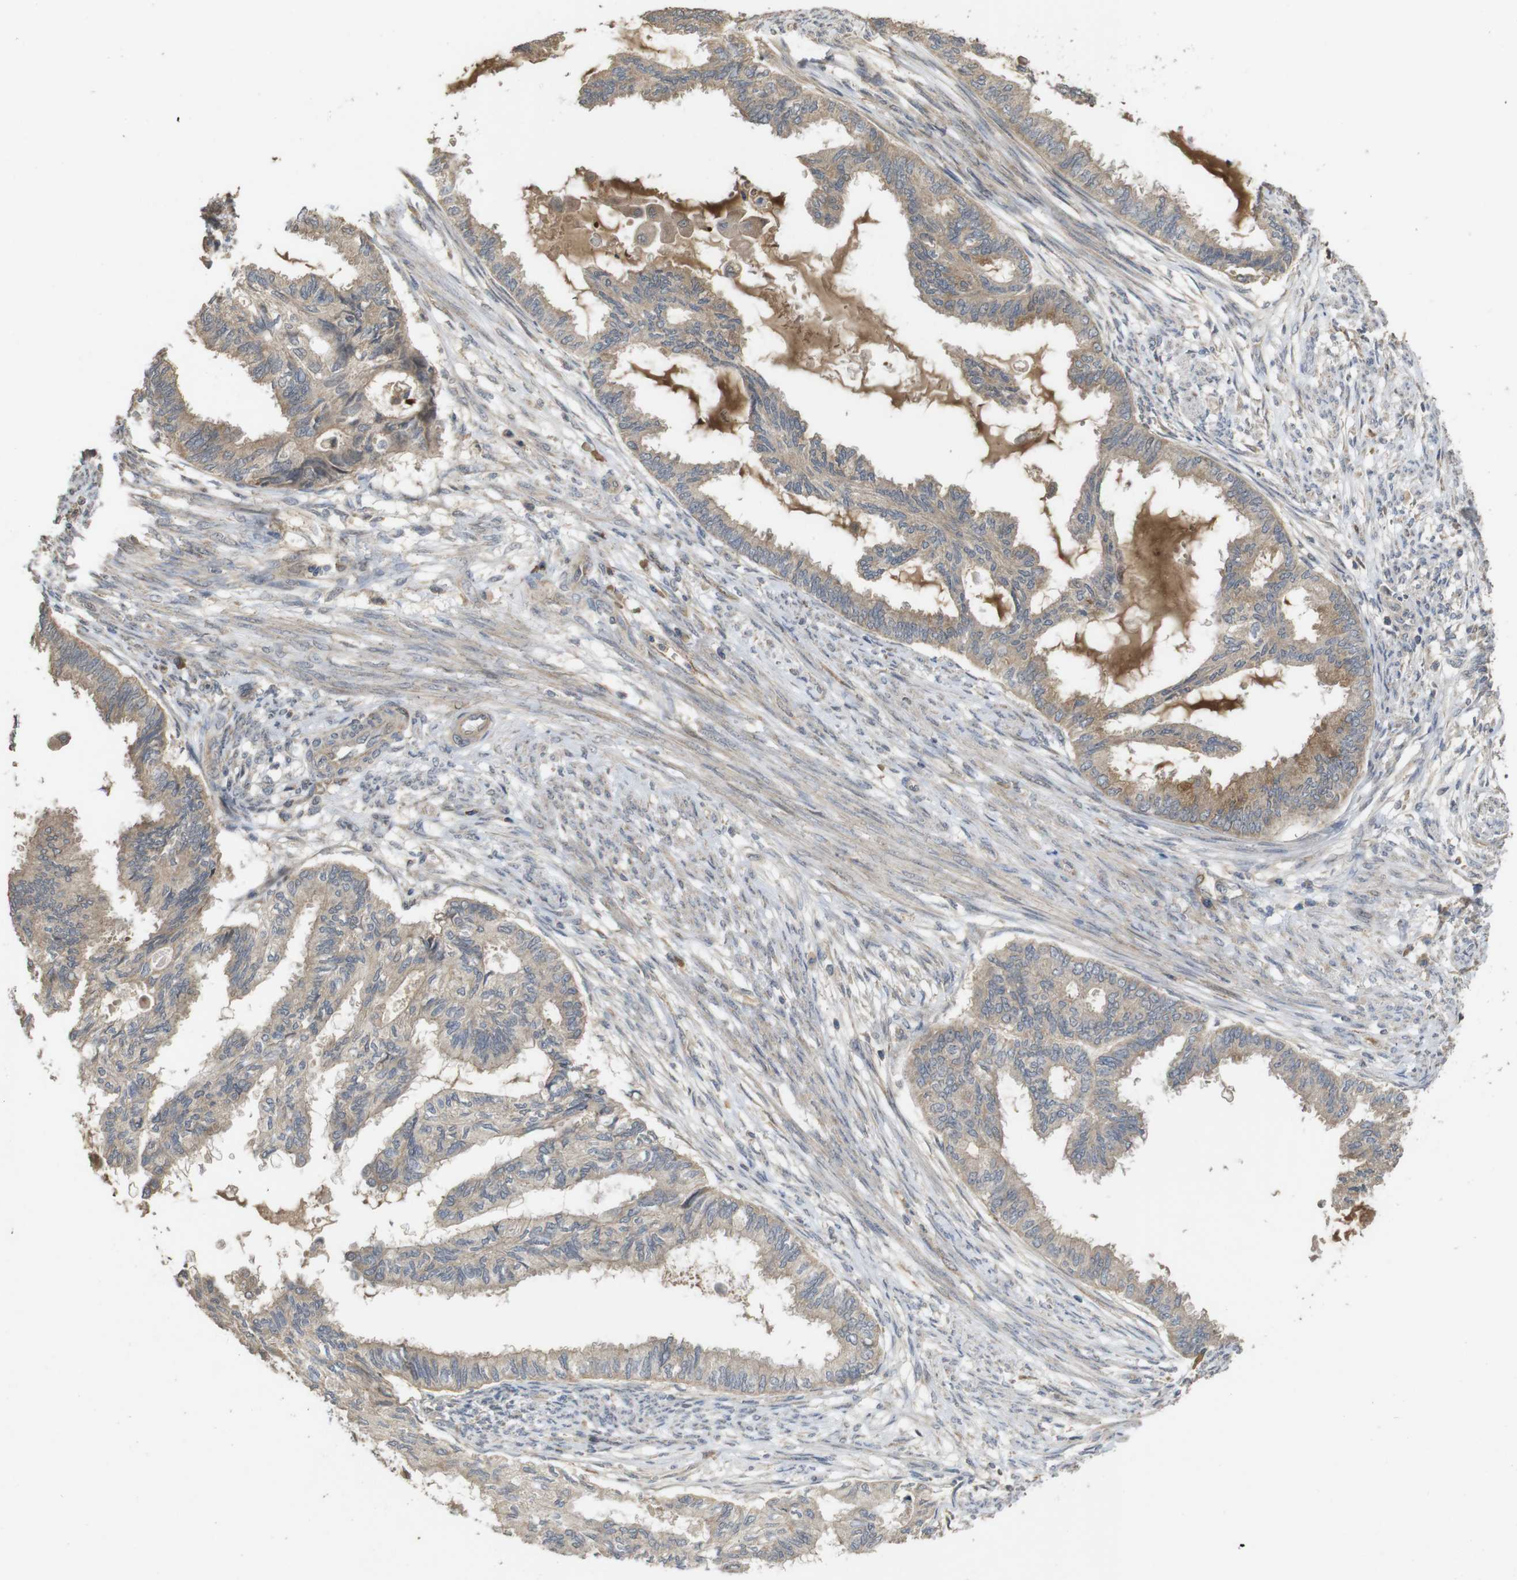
{"staining": {"intensity": "moderate", "quantity": "25%-75%", "location": "cytoplasmic/membranous"}, "tissue": "cervical cancer", "cell_type": "Tumor cells", "image_type": "cancer", "snomed": [{"axis": "morphology", "description": "Normal tissue, NOS"}, {"axis": "morphology", "description": "Adenocarcinoma, NOS"}, {"axis": "topography", "description": "Cervix"}, {"axis": "topography", "description": "Endometrium"}], "caption": "The image displays a brown stain indicating the presence of a protein in the cytoplasmic/membranous of tumor cells in cervical cancer.", "gene": "PCDHB10", "patient": {"sex": "female", "age": 86}}